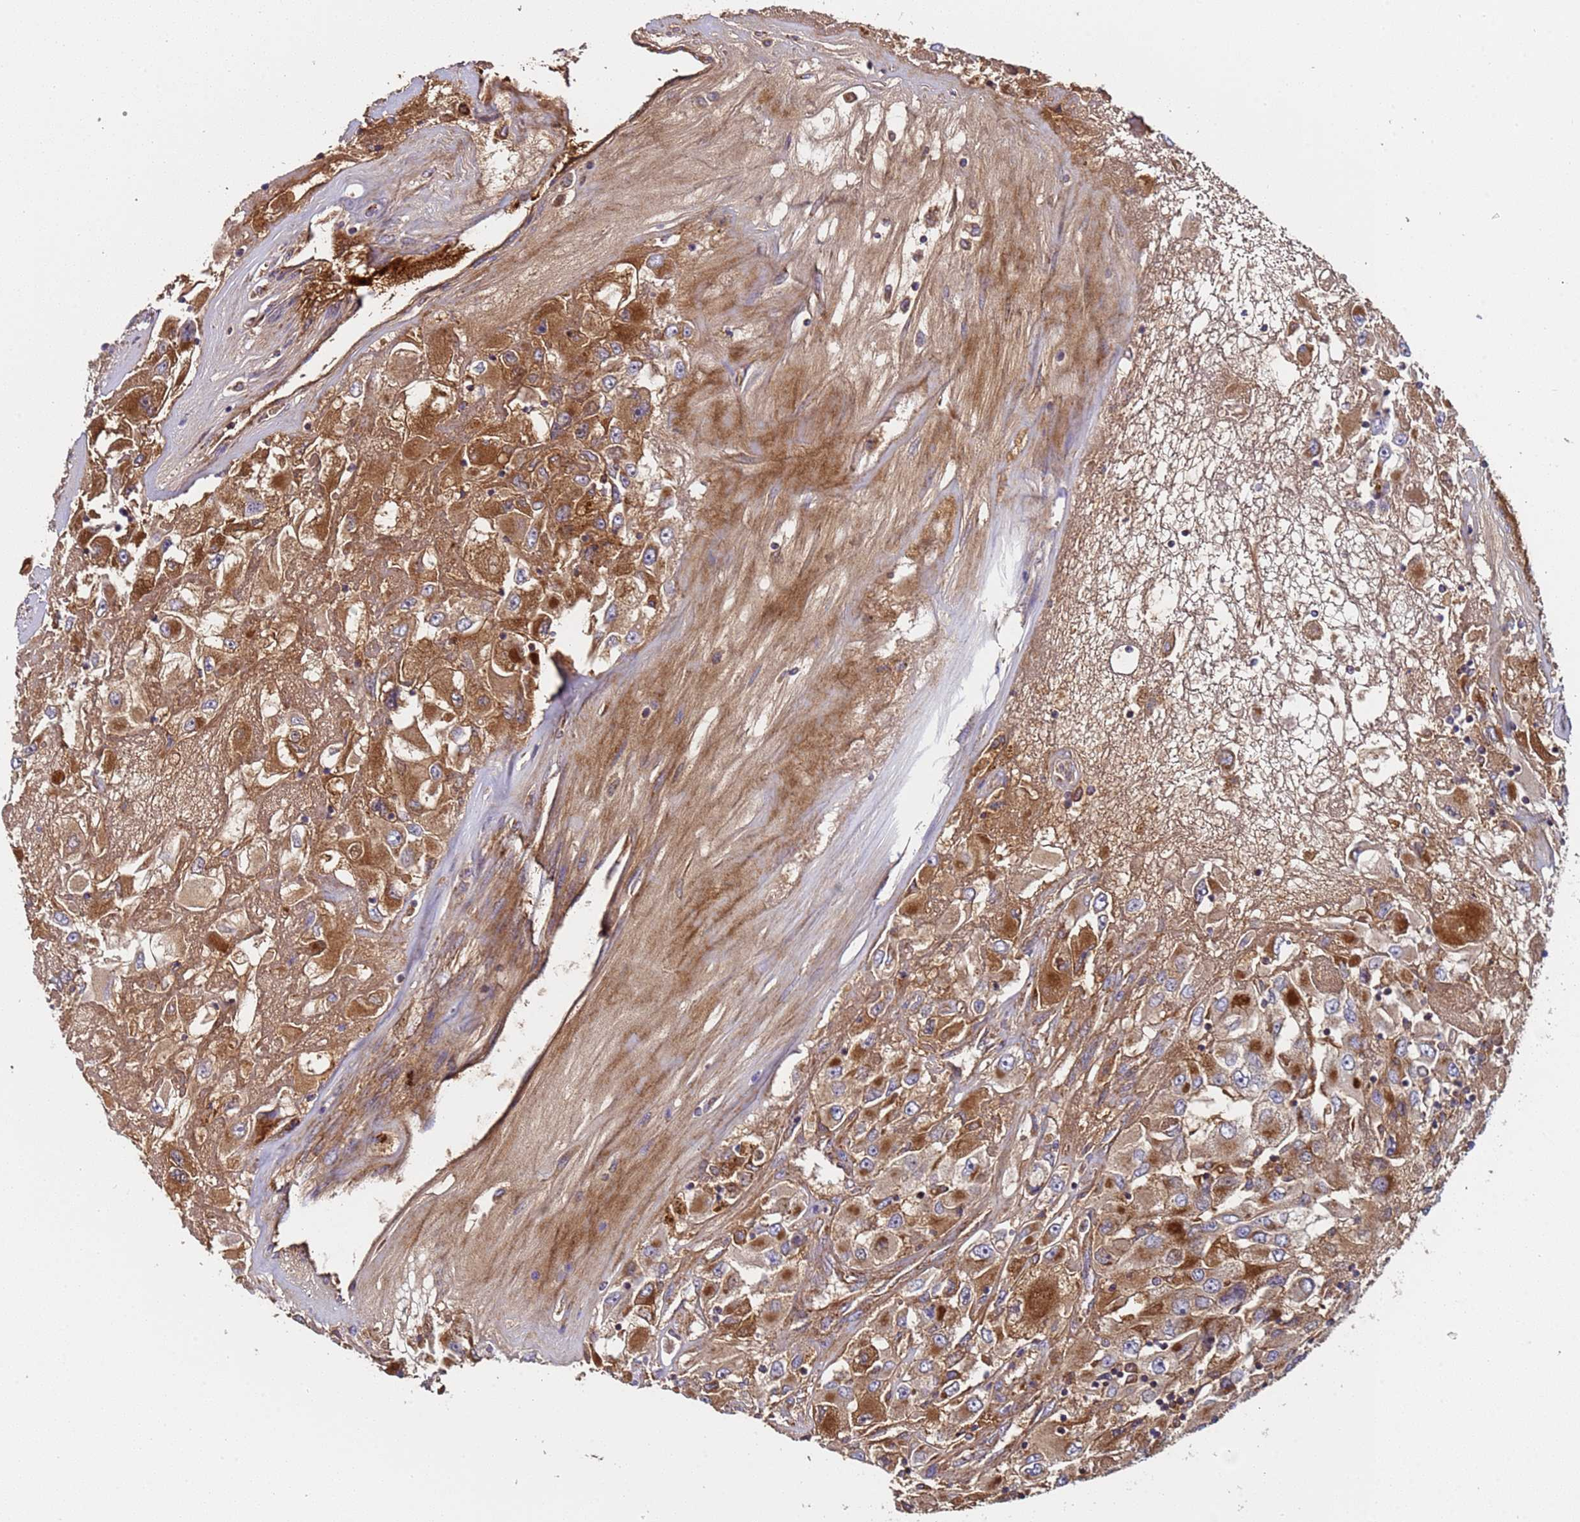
{"staining": {"intensity": "strong", "quantity": ">75%", "location": "cytoplasmic/membranous"}, "tissue": "renal cancer", "cell_type": "Tumor cells", "image_type": "cancer", "snomed": [{"axis": "morphology", "description": "Adenocarcinoma, NOS"}, {"axis": "topography", "description": "Kidney"}], "caption": "This image reveals IHC staining of adenocarcinoma (renal), with high strong cytoplasmic/membranous expression in about >75% of tumor cells.", "gene": "TMEM126A", "patient": {"sex": "female", "age": 52}}